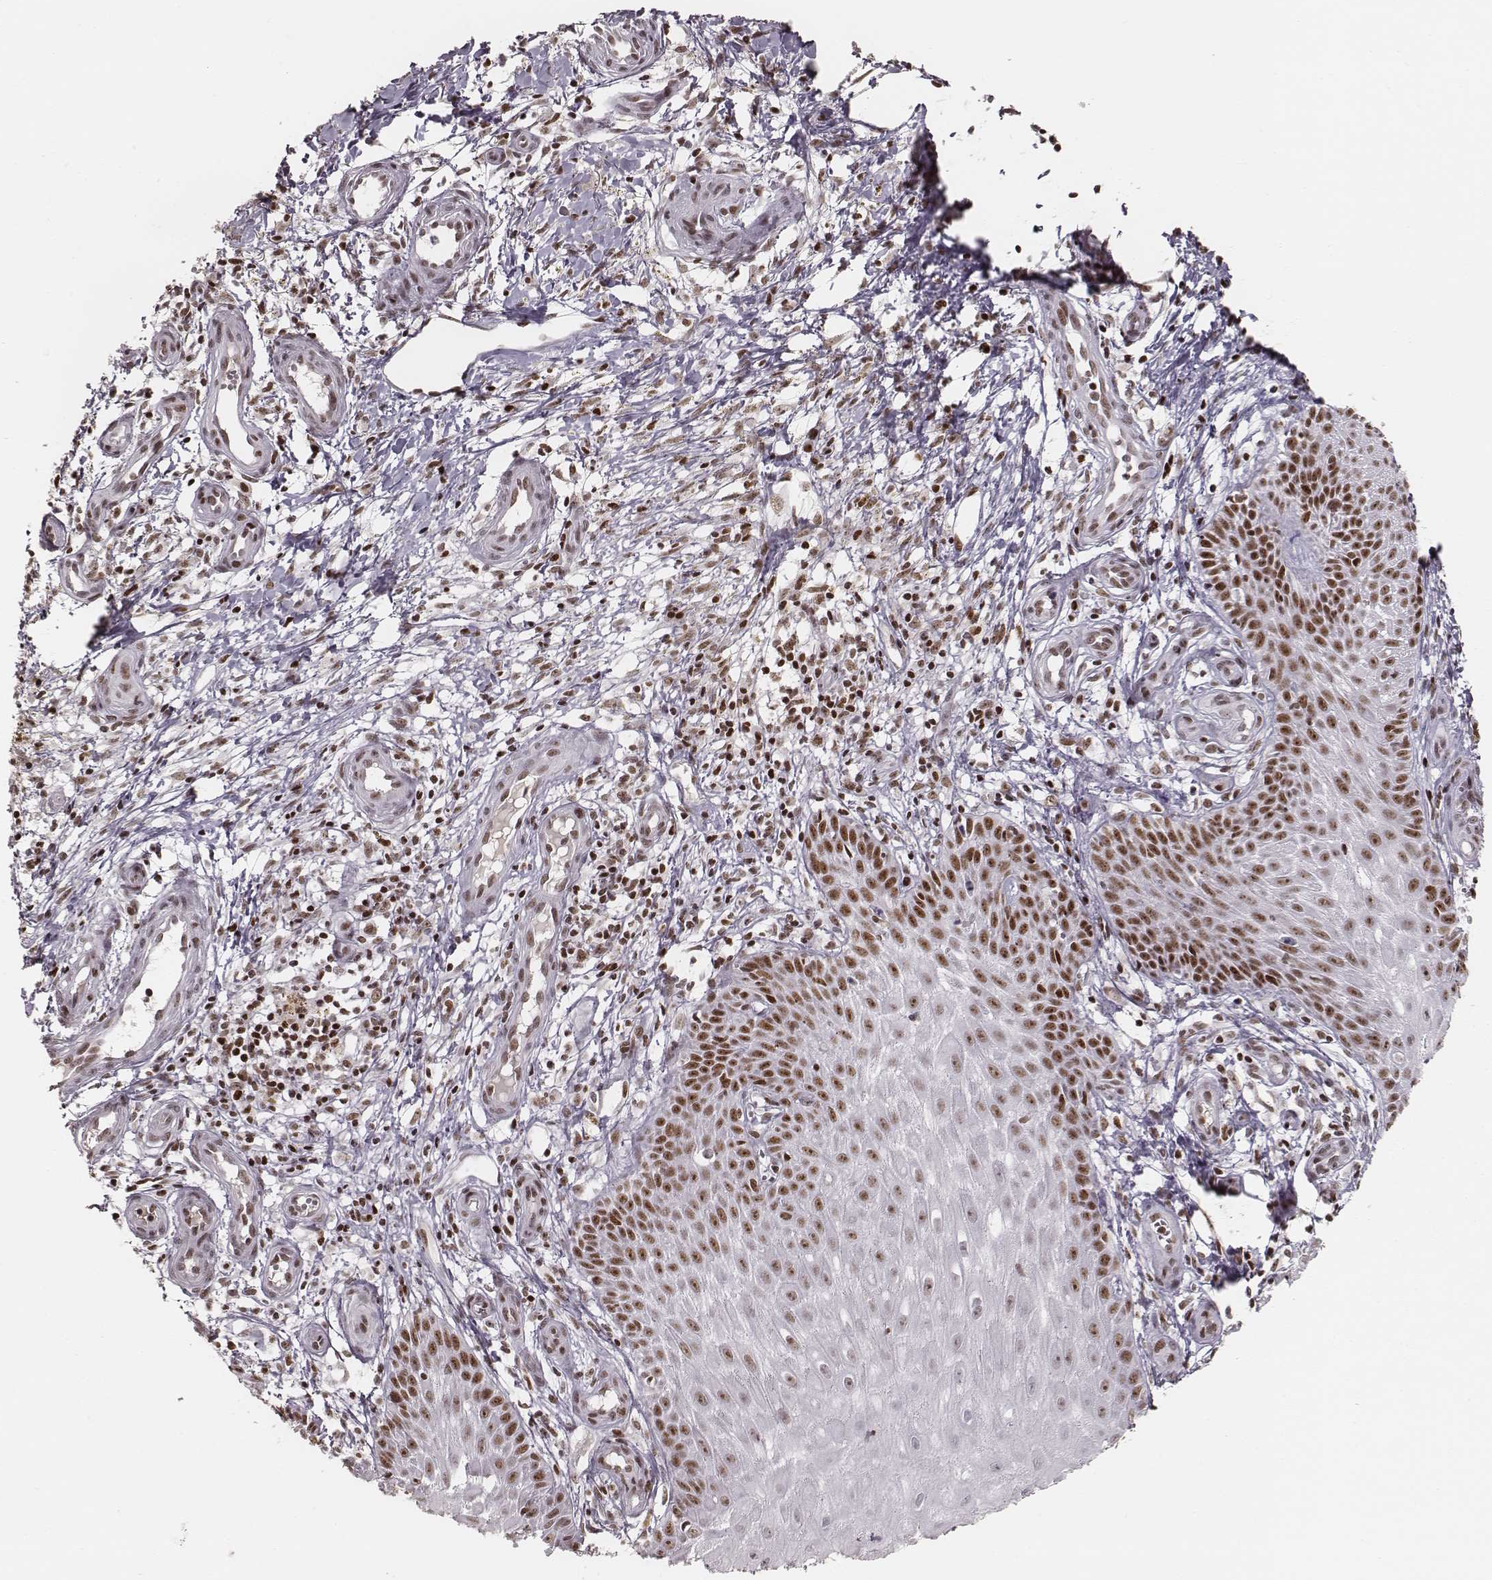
{"staining": {"intensity": "strong", "quantity": ">75%", "location": "nuclear"}, "tissue": "melanoma", "cell_type": "Tumor cells", "image_type": "cancer", "snomed": [{"axis": "morphology", "description": "Malignant melanoma, NOS"}, {"axis": "topography", "description": "Skin"}], "caption": "The photomicrograph demonstrates a brown stain indicating the presence of a protein in the nuclear of tumor cells in melanoma.", "gene": "PARP1", "patient": {"sex": "female", "age": 53}}